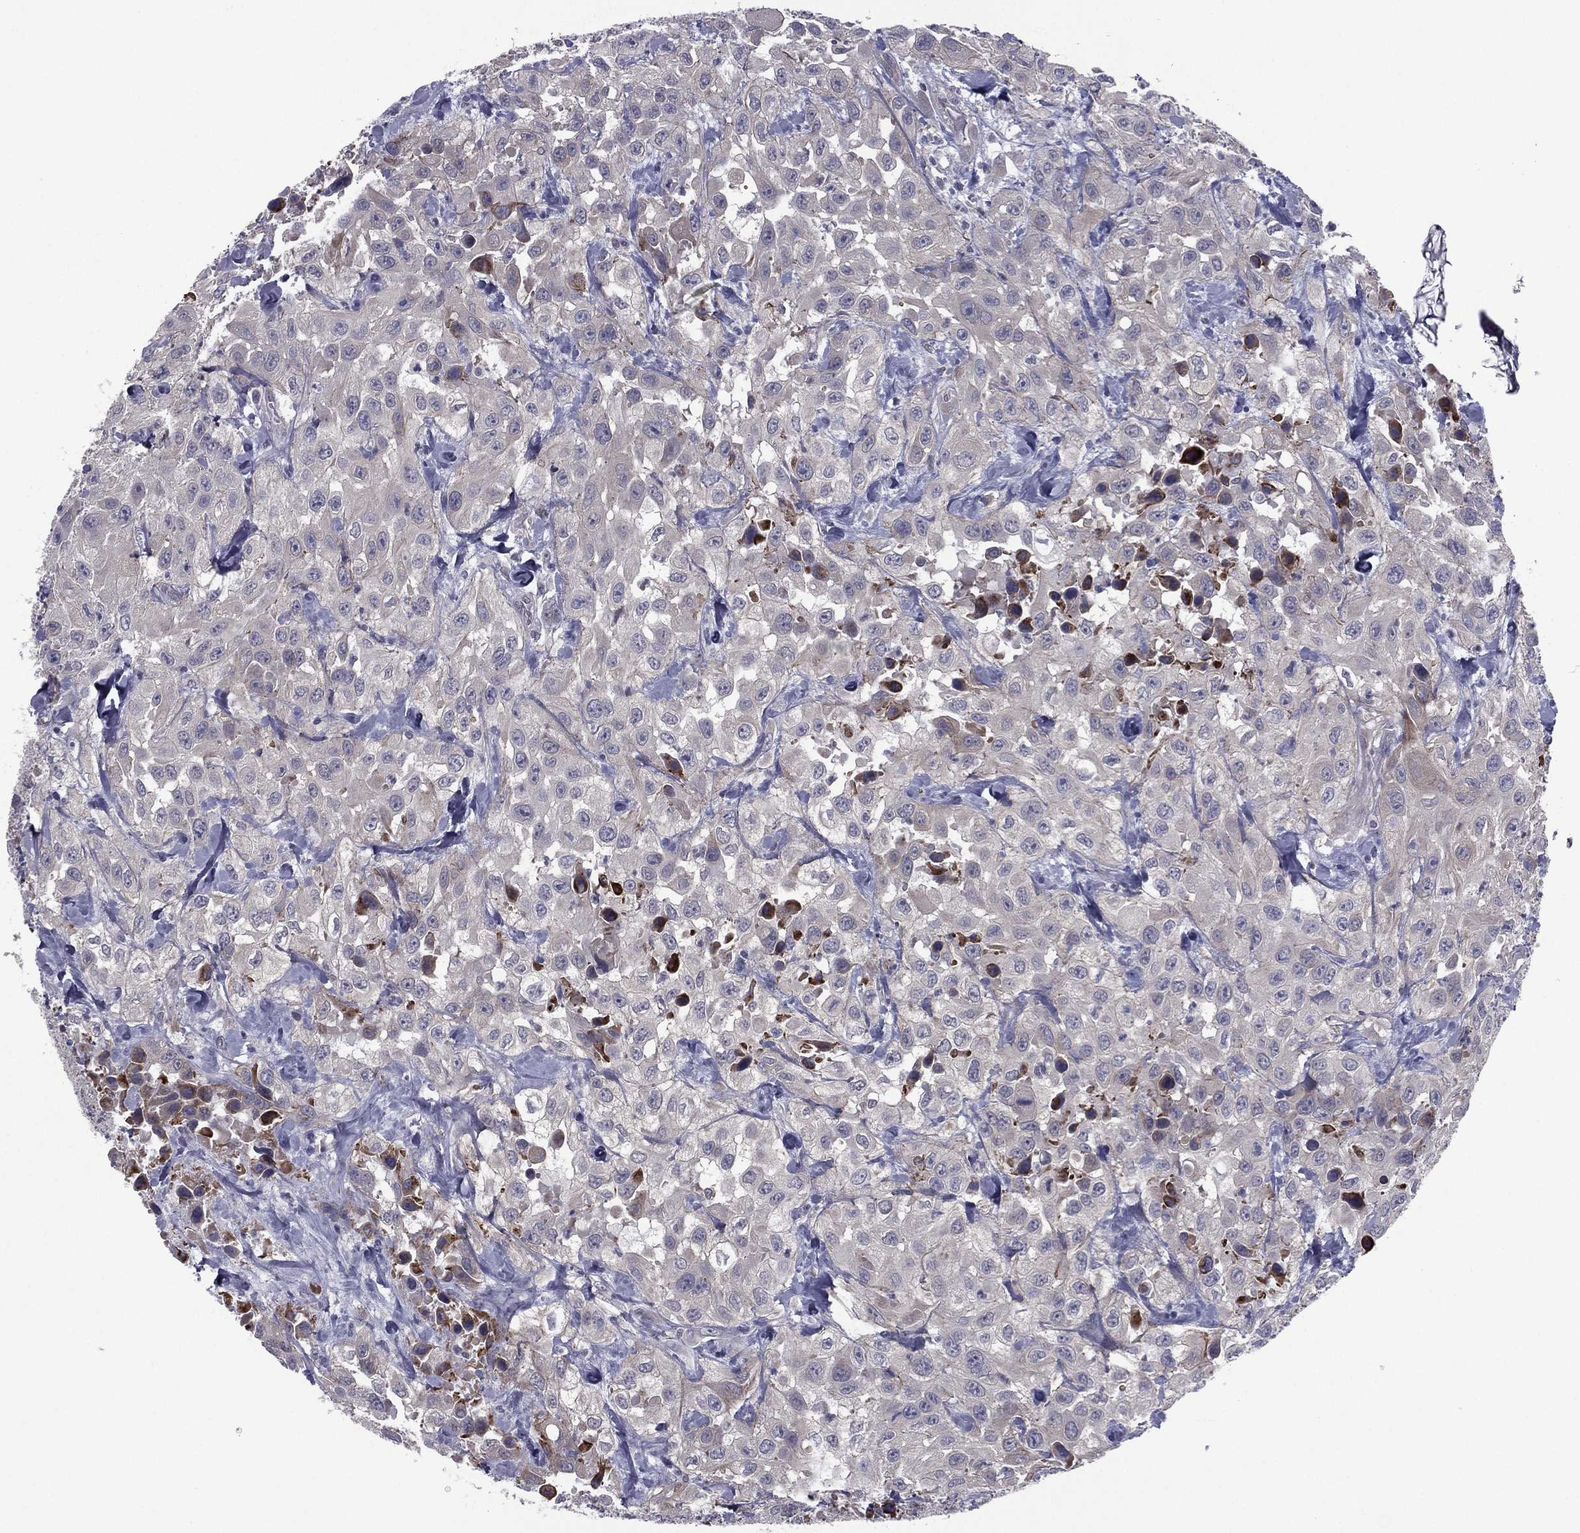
{"staining": {"intensity": "negative", "quantity": "none", "location": "none"}, "tissue": "urothelial cancer", "cell_type": "Tumor cells", "image_type": "cancer", "snomed": [{"axis": "morphology", "description": "Urothelial carcinoma, High grade"}, {"axis": "topography", "description": "Urinary bladder"}], "caption": "DAB (3,3'-diaminobenzidine) immunohistochemical staining of urothelial cancer displays no significant staining in tumor cells.", "gene": "ACTRT2", "patient": {"sex": "male", "age": 79}}